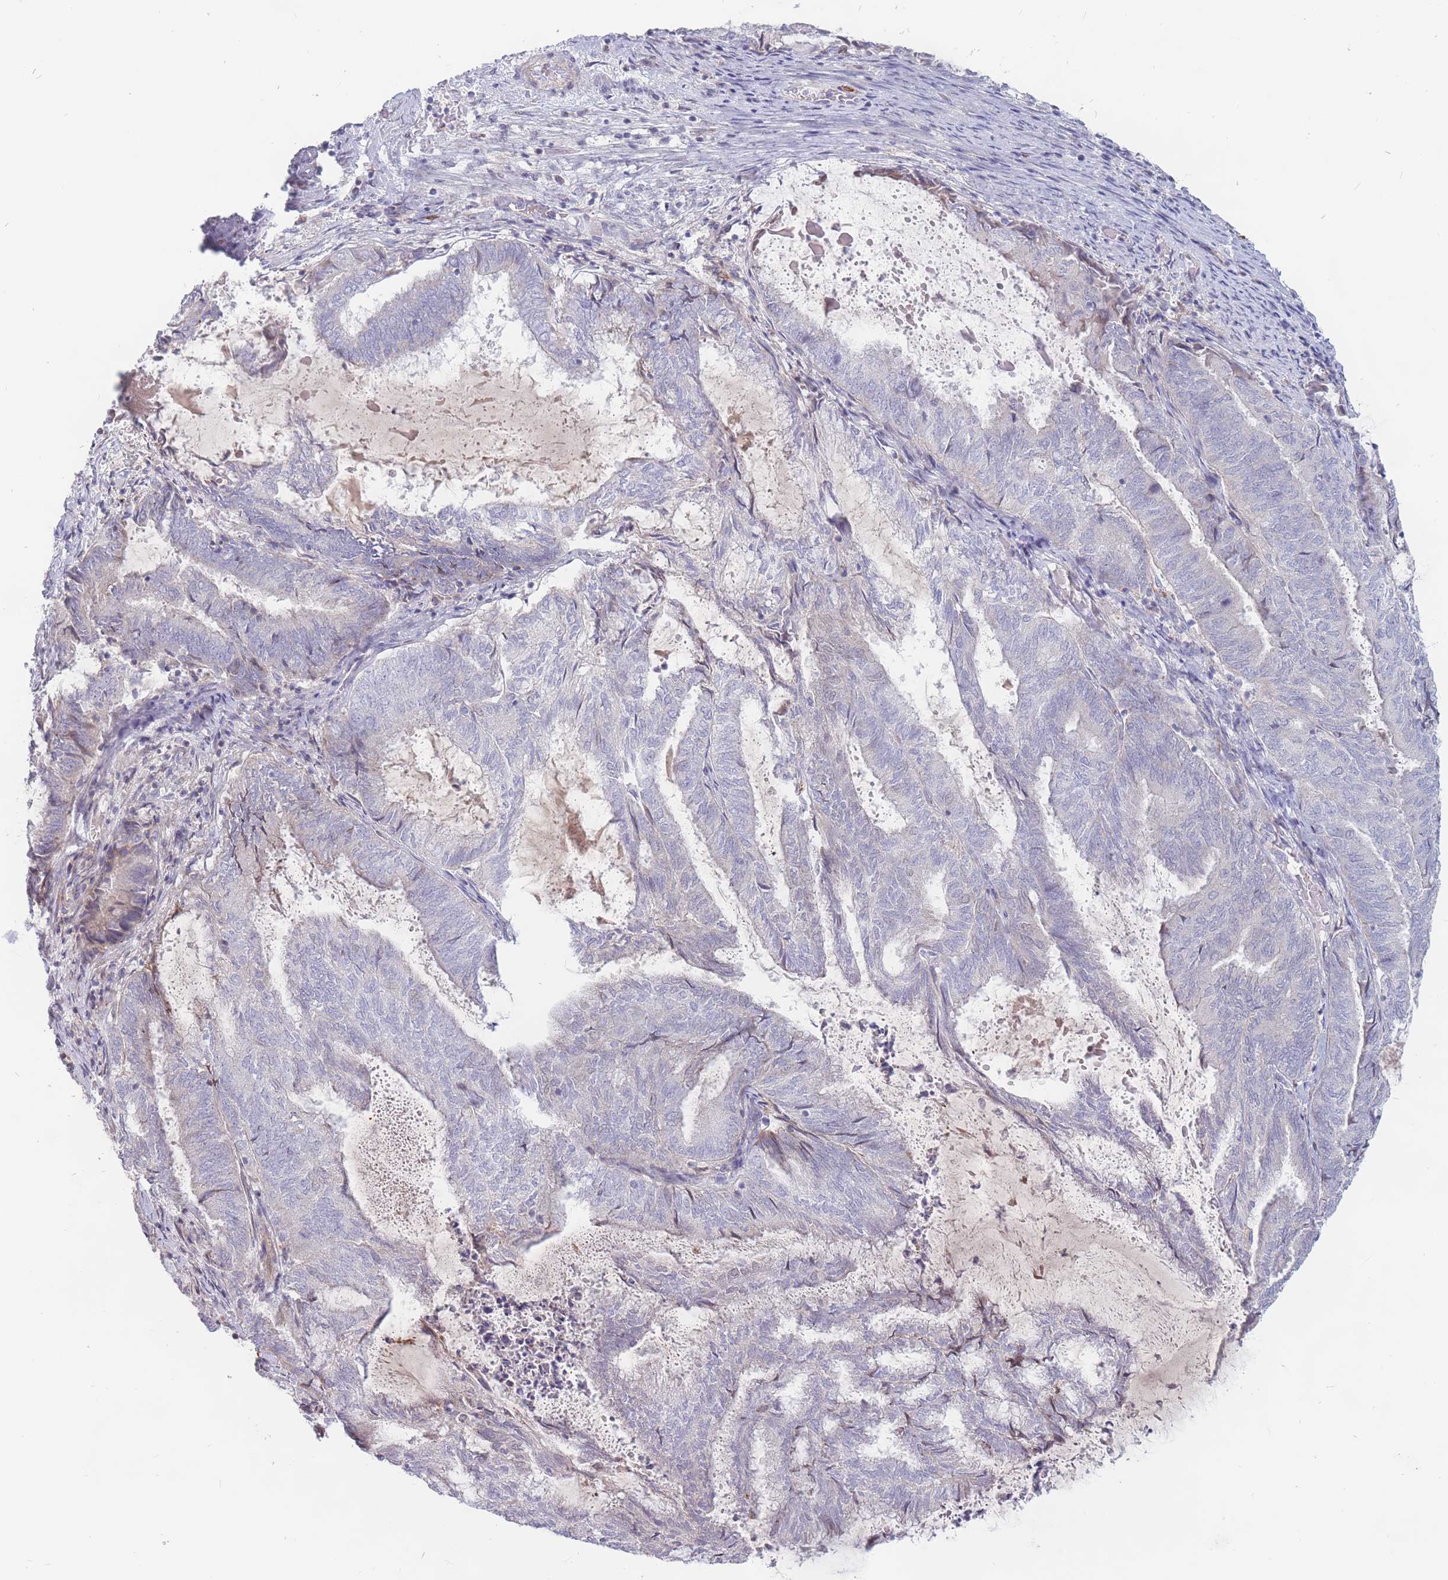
{"staining": {"intensity": "weak", "quantity": "<25%", "location": "cytoplasmic/membranous"}, "tissue": "endometrial cancer", "cell_type": "Tumor cells", "image_type": "cancer", "snomed": [{"axis": "morphology", "description": "Adenocarcinoma, NOS"}, {"axis": "topography", "description": "Endometrium"}], "caption": "Immunohistochemical staining of adenocarcinoma (endometrial) exhibits no significant staining in tumor cells.", "gene": "PTGDR", "patient": {"sex": "female", "age": 80}}